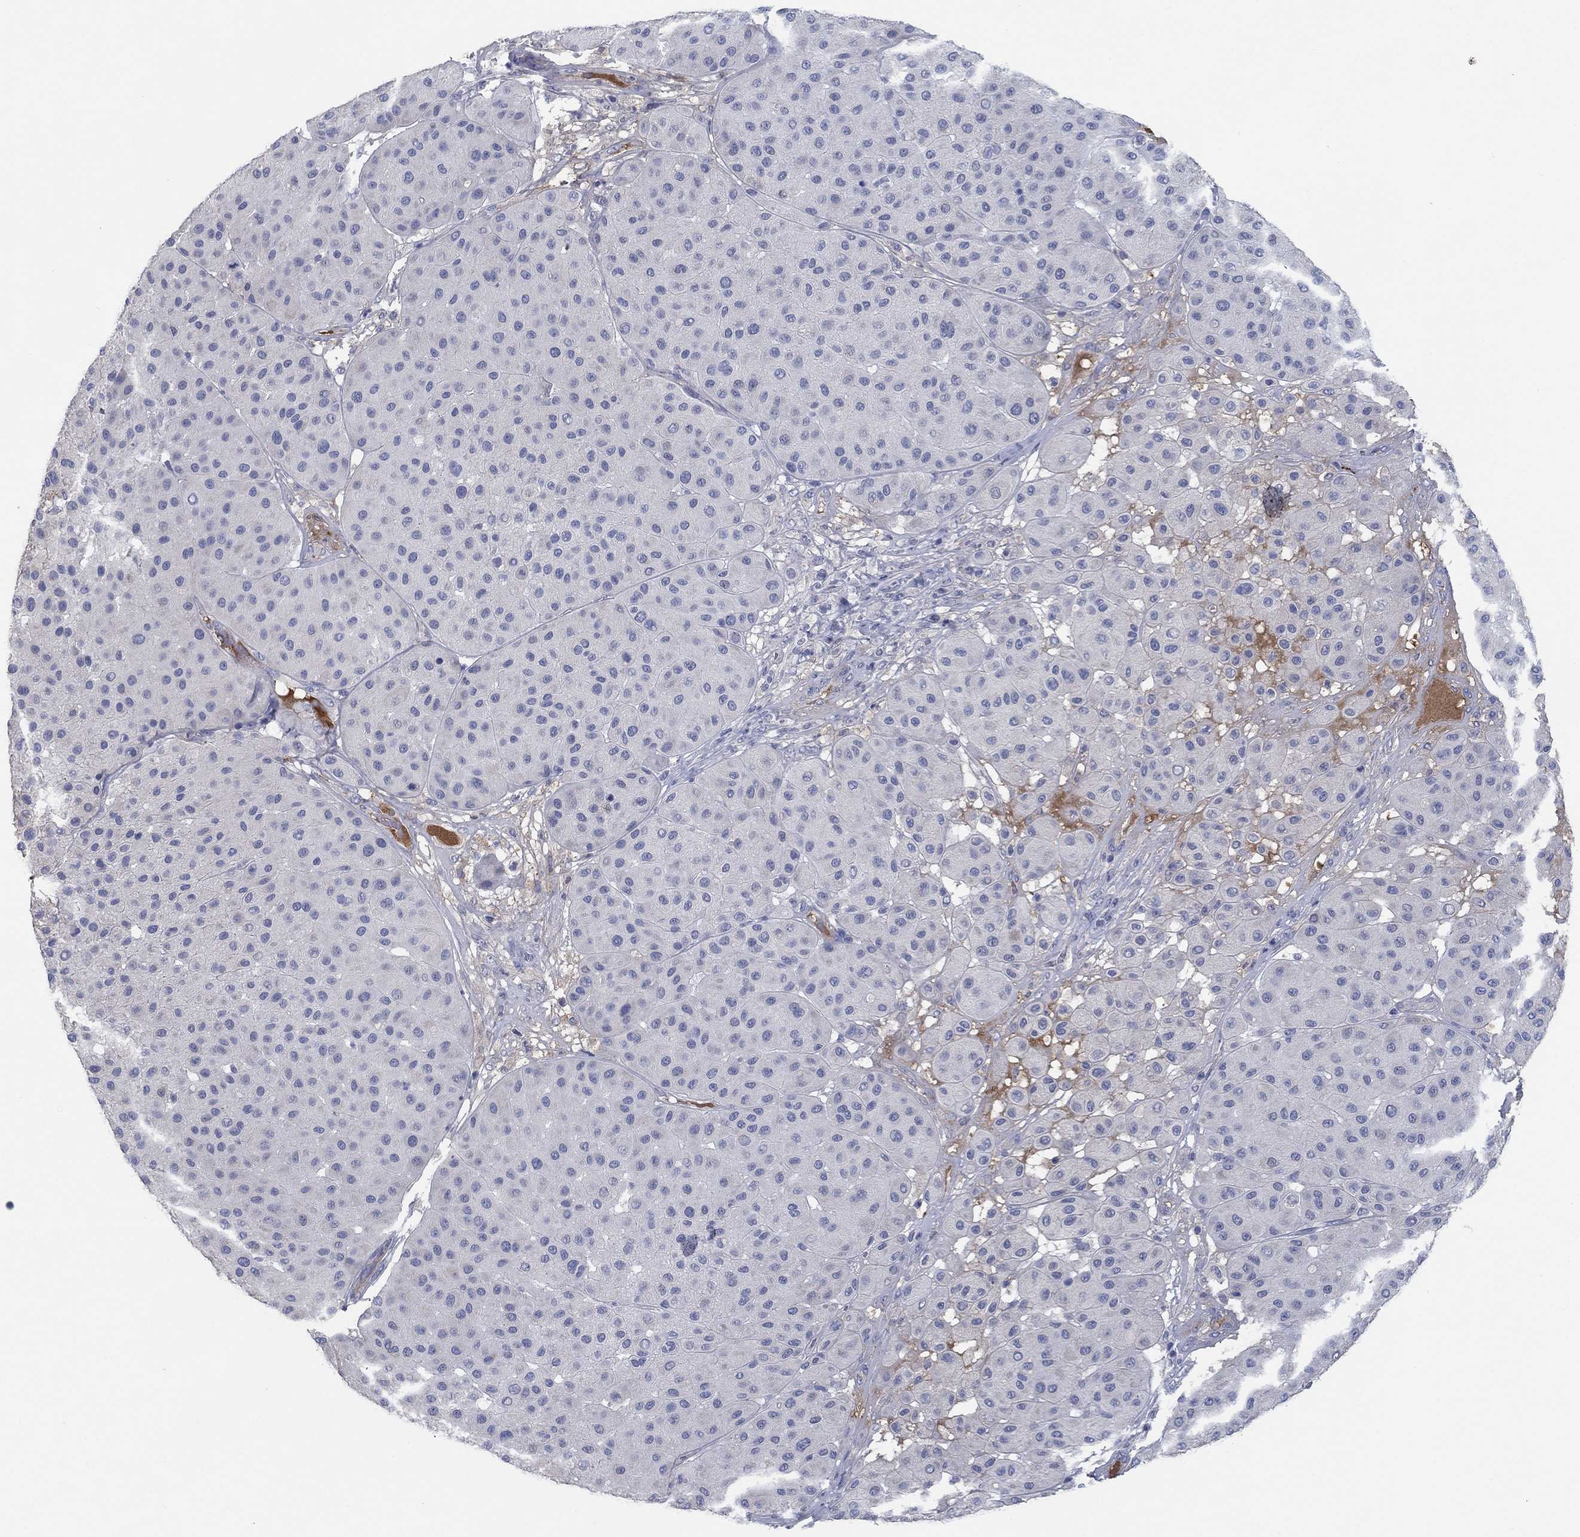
{"staining": {"intensity": "negative", "quantity": "none", "location": "none"}, "tissue": "melanoma", "cell_type": "Tumor cells", "image_type": "cancer", "snomed": [{"axis": "morphology", "description": "Malignant melanoma, Metastatic site"}, {"axis": "topography", "description": "Smooth muscle"}], "caption": "A high-resolution micrograph shows immunohistochemistry staining of malignant melanoma (metastatic site), which demonstrates no significant expression in tumor cells. Nuclei are stained in blue.", "gene": "APOC3", "patient": {"sex": "male", "age": 41}}